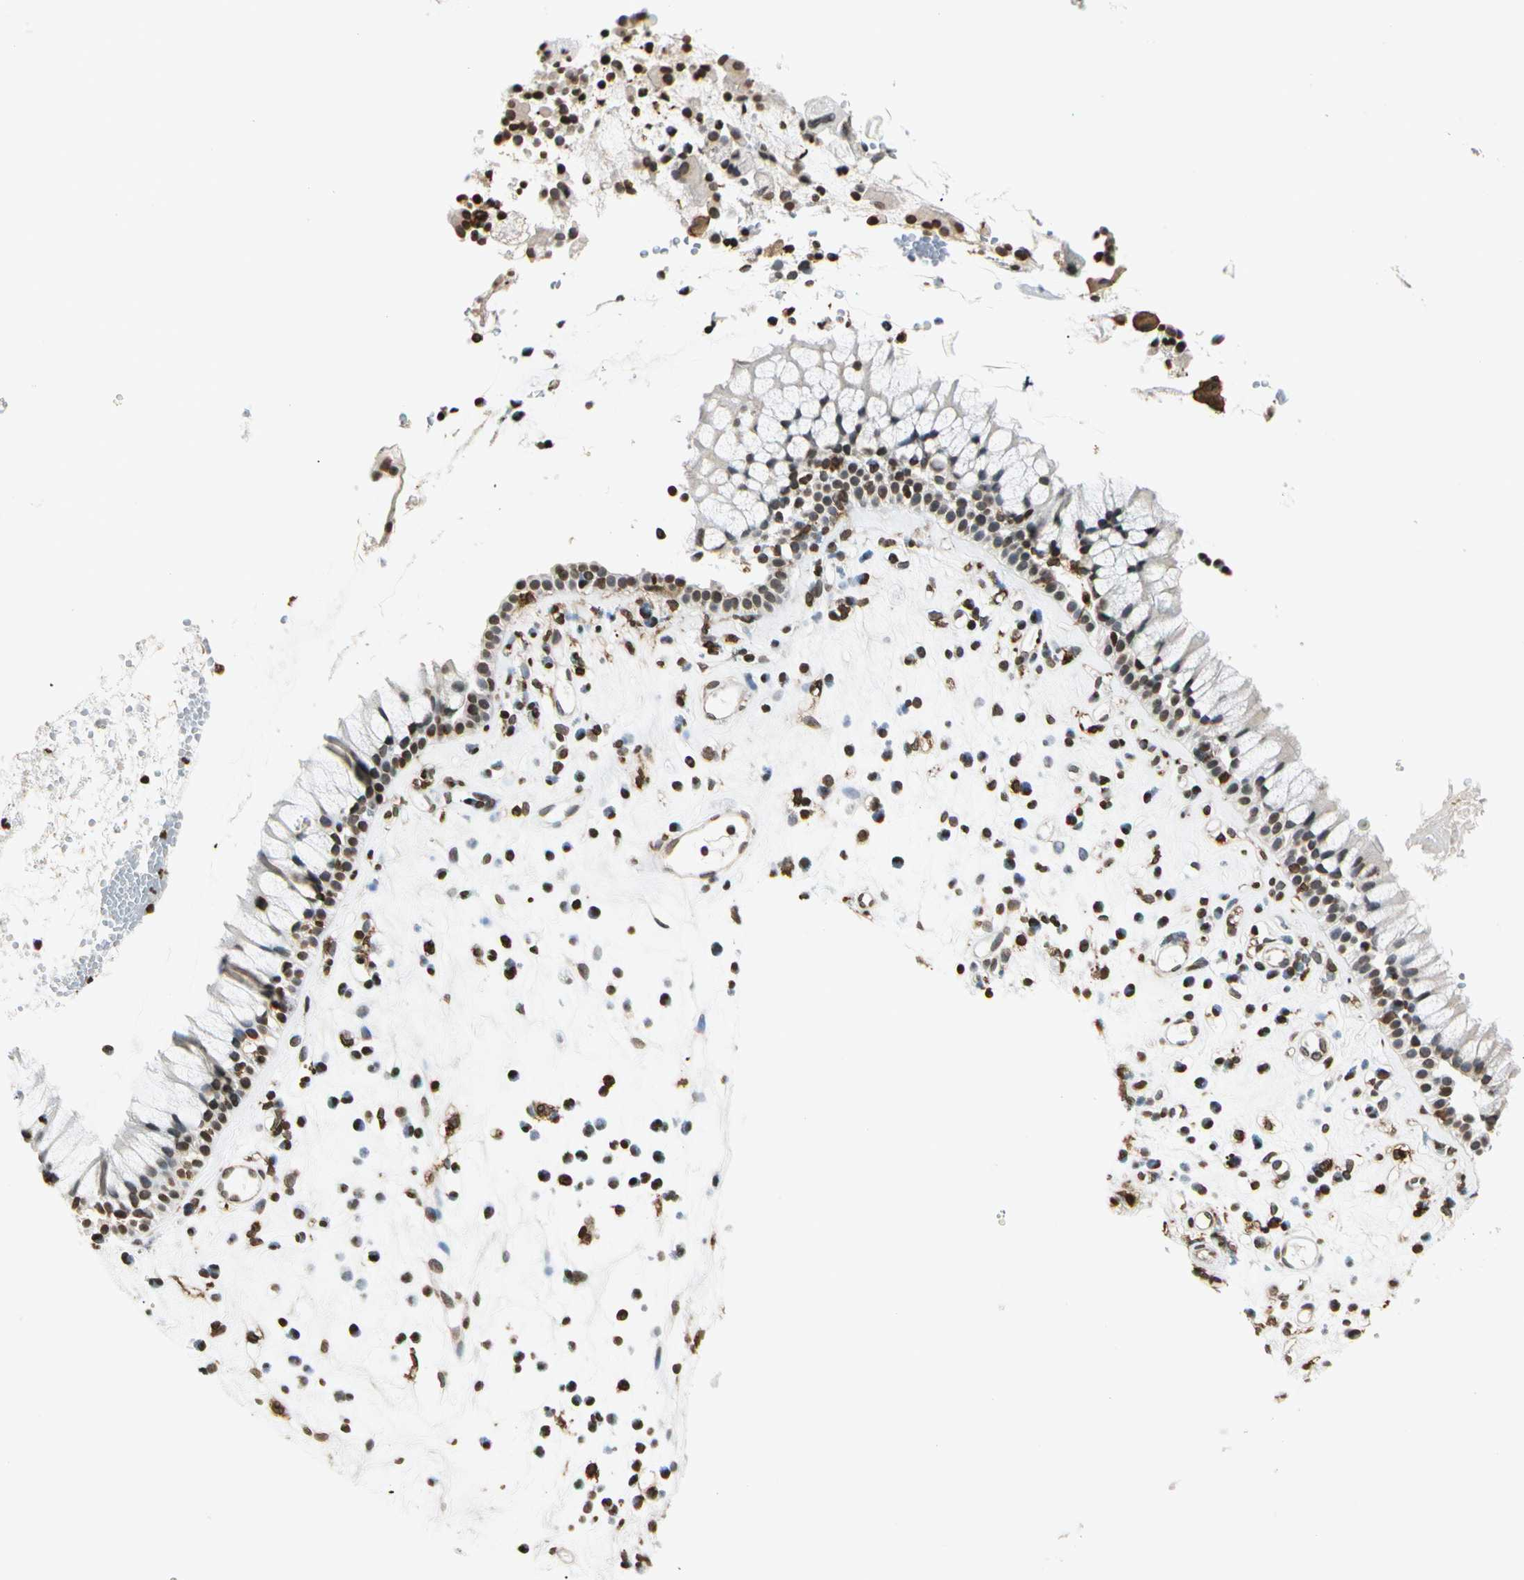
{"staining": {"intensity": "moderate", "quantity": ">75%", "location": "nuclear"}, "tissue": "nasopharynx", "cell_type": "Respiratory epithelial cells", "image_type": "normal", "snomed": [{"axis": "morphology", "description": "Normal tissue, NOS"}, {"axis": "topography", "description": "Nasopharynx"}], "caption": "Nasopharynx stained with DAB immunohistochemistry (IHC) exhibits medium levels of moderate nuclear positivity in about >75% of respiratory epithelial cells. Using DAB (brown) and hematoxylin (blue) stains, captured at high magnification using brightfield microscopy.", "gene": "FER", "patient": {"sex": "male", "age": 13}}